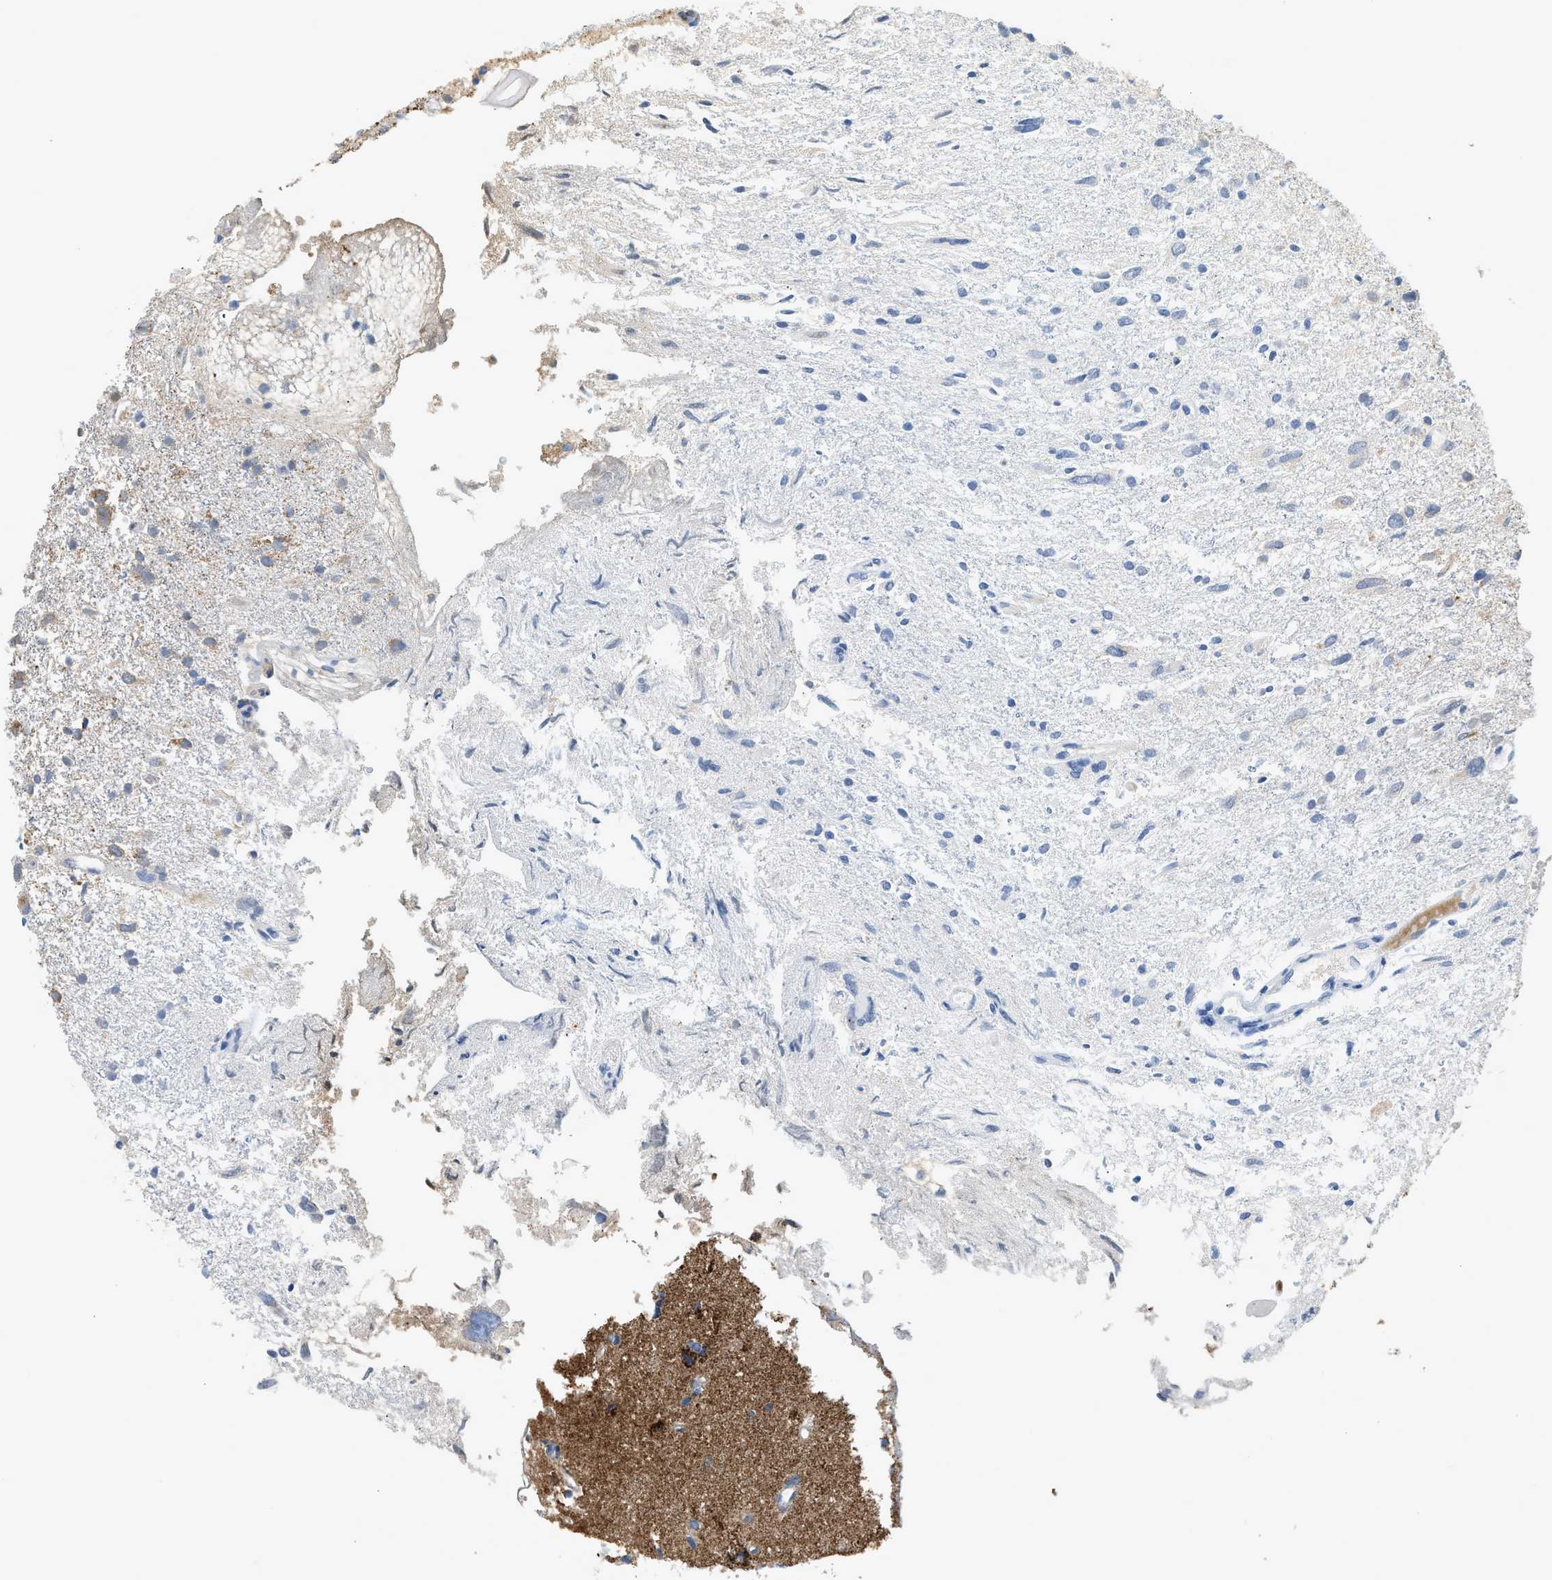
{"staining": {"intensity": "negative", "quantity": "none", "location": "none"}, "tissue": "glioma", "cell_type": "Tumor cells", "image_type": "cancer", "snomed": [{"axis": "morphology", "description": "Glioma, malignant, High grade"}, {"axis": "topography", "description": "Brain"}], "caption": "Tumor cells show no significant protein expression in malignant glioma (high-grade).", "gene": "GOT2", "patient": {"sex": "female", "age": 59}}